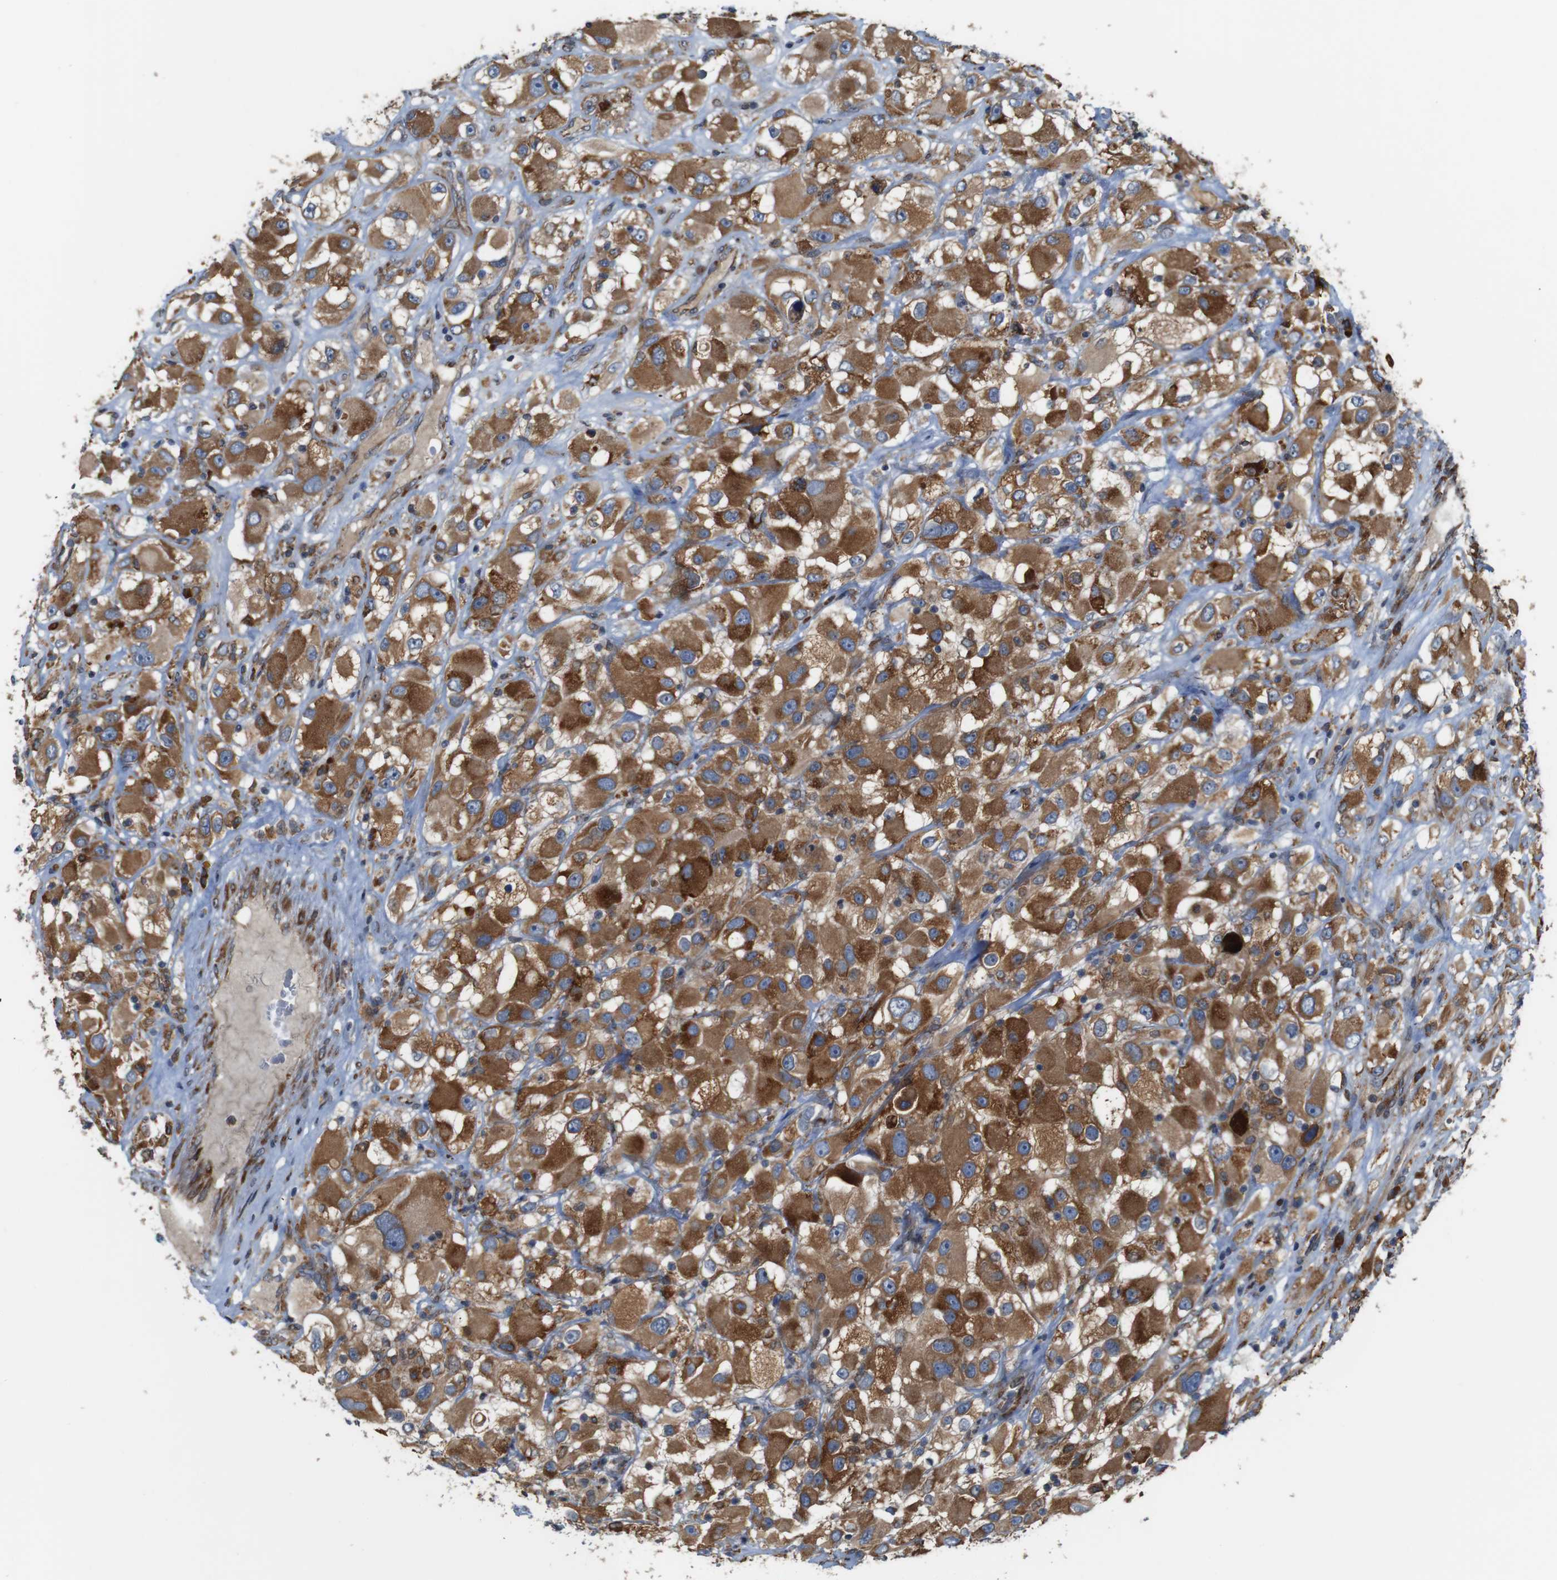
{"staining": {"intensity": "moderate", "quantity": ">75%", "location": "cytoplasmic/membranous"}, "tissue": "renal cancer", "cell_type": "Tumor cells", "image_type": "cancer", "snomed": [{"axis": "morphology", "description": "Adenocarcinoma, NOS"}, {"axis": "topography", "description": "Kidney"}], "caption": "Protein staining shows moderate cytoplasmic/membranous positivity in about >75% of tumor cells in adenocarcinoma (renal). (IHC, brightfield microscopy, high magnification).", "gene": "UGGT1", "patient": {"sex": "female", "age": 52}}